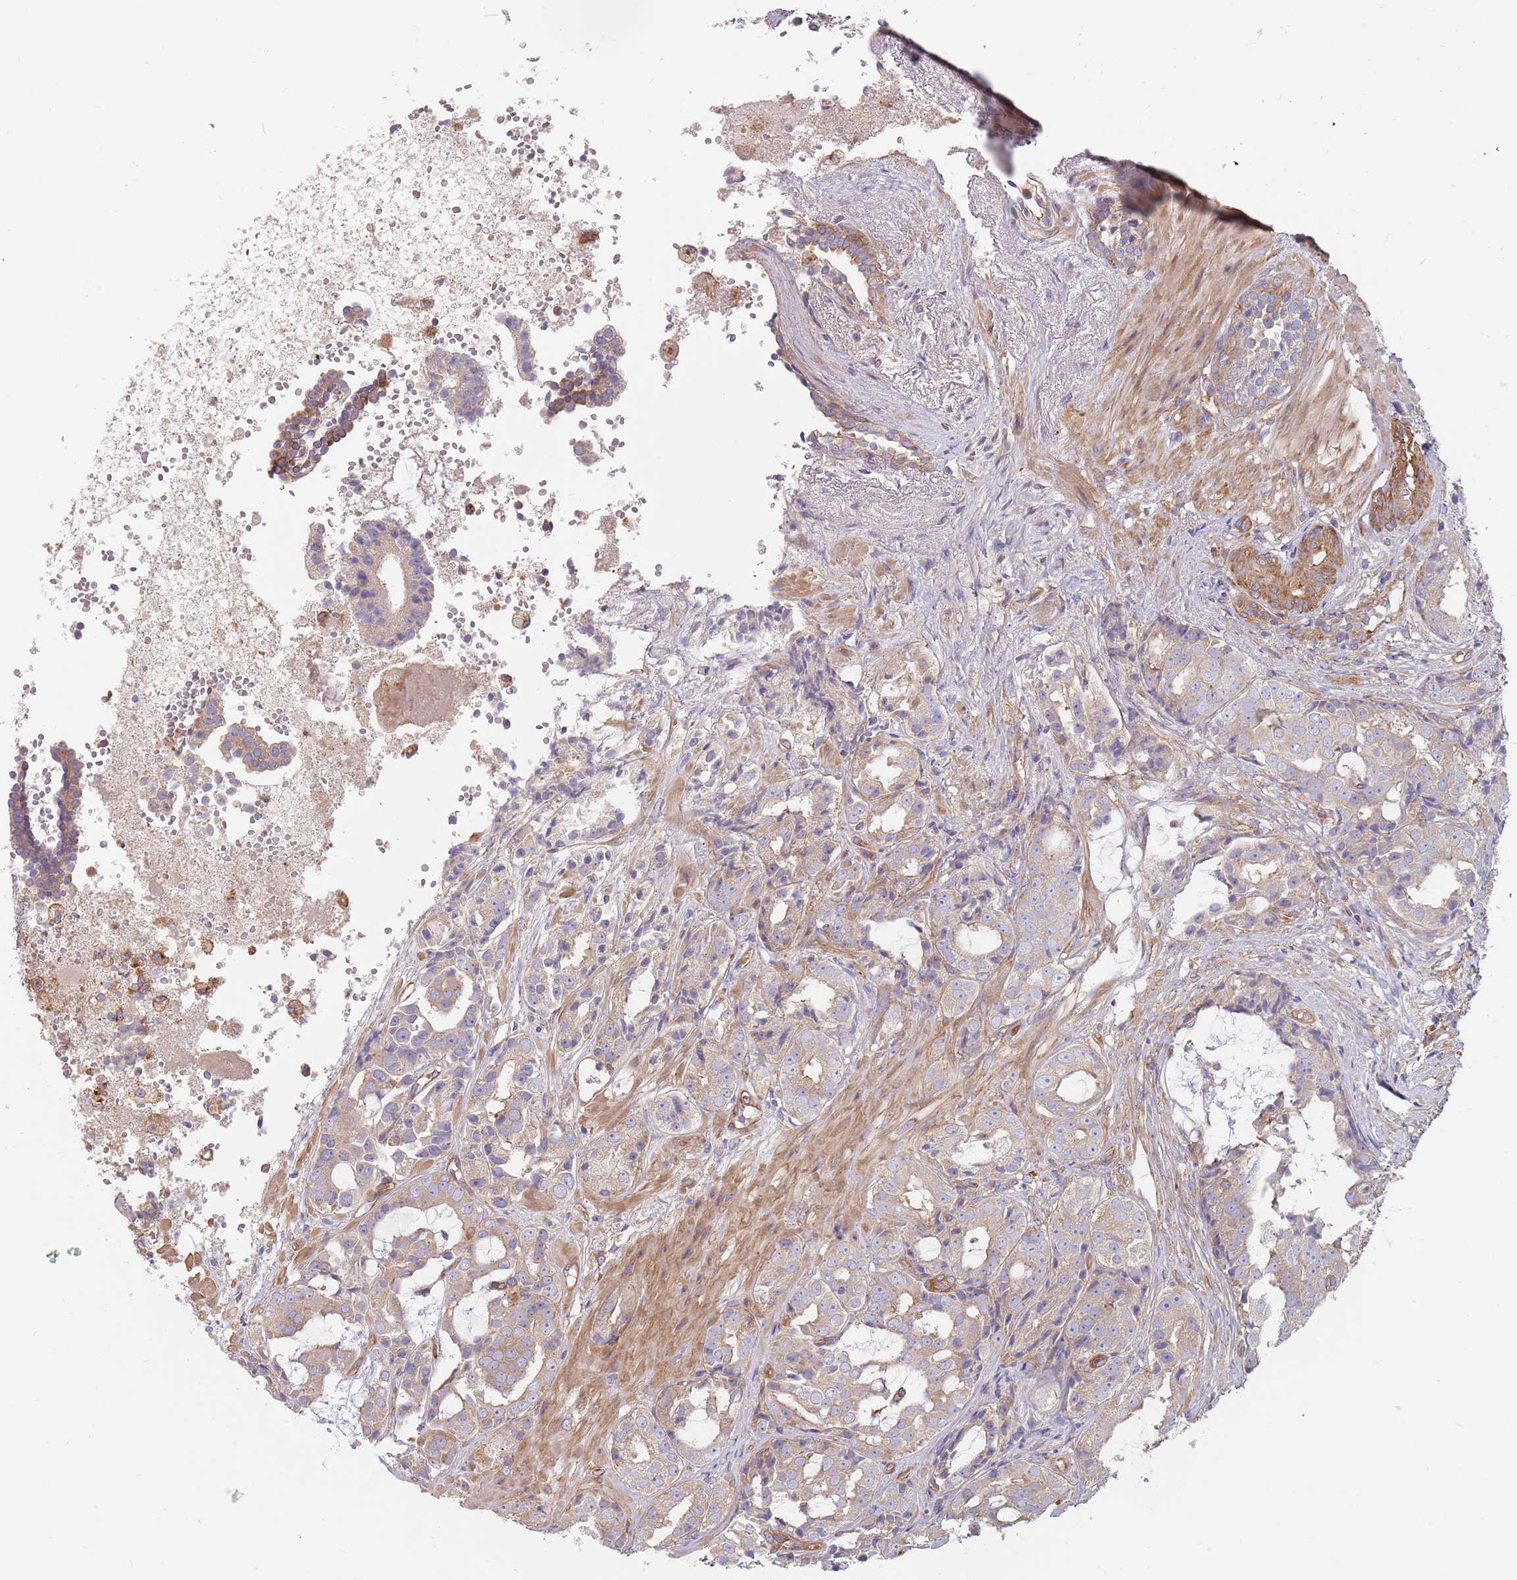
{"staining": {"intensity": "weak", "quantity": "<25%", "location": "cytoplasmic/membranous"}, "tissue": "prostate cancer", "cell_type": "Tumor cells", "image_type": "cancer", "snomed": [{"axis": "morphology", "description": "Adenocarcinoma, High grade"}, {"axis": "topography", "description": "Prostate"}], "caption": "IHC histopathology image of prostate cancer stained for a protein (brown), which exhibits no expression in tumor cells.", "gene": "SPDL1", "patient": {"sex": "male", "age": 71}}